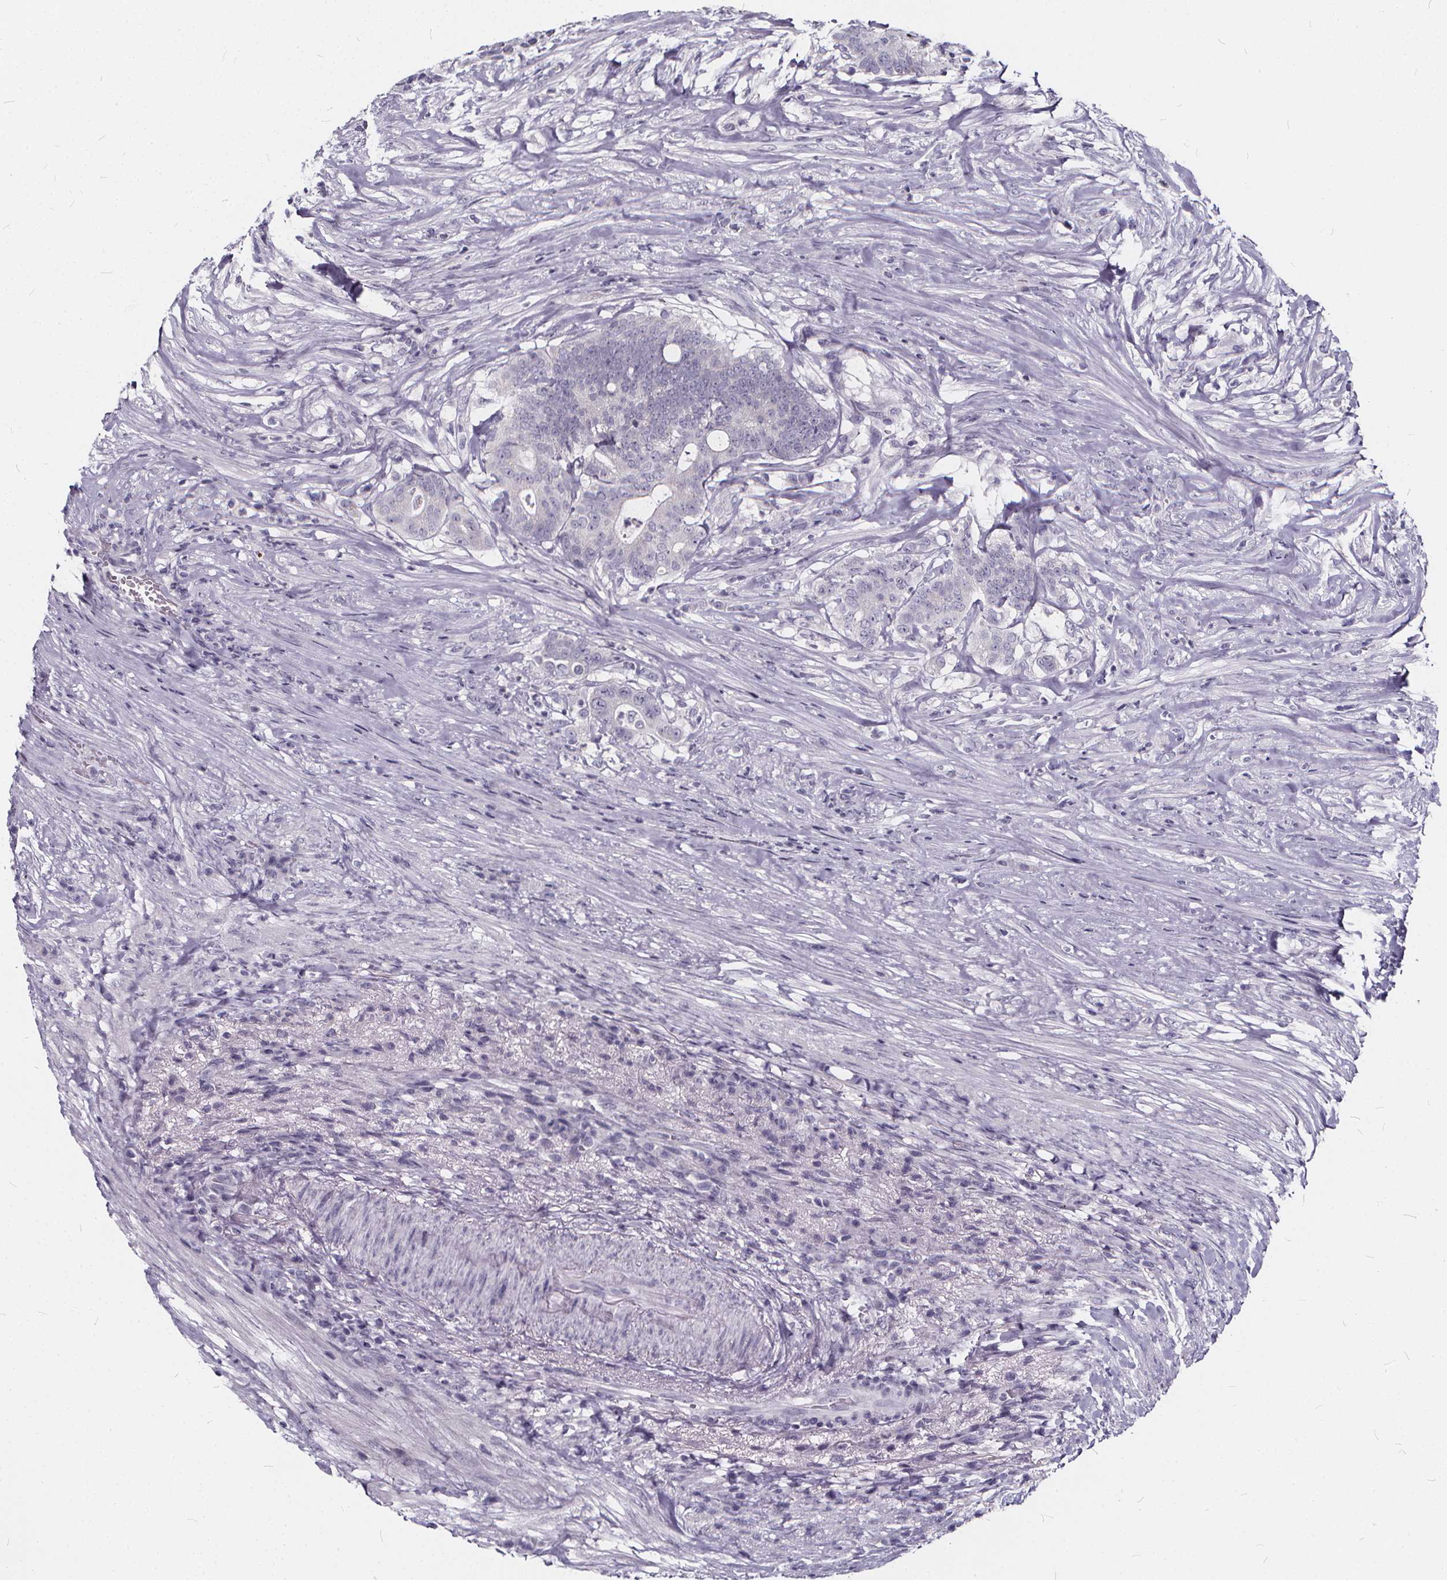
{"staining": {"intensity": "negative", "quantity": "none", "location": "none"}, "tissue": "colorectal cancer", "cell_type": "Tumor cells", "image_type": "cancer", "snomed": [{"axis": "morphology", "description": "Adenocarcinoma, NOS"}, {"axis": "topography", "description": "Colon"}], "caption": "Adenocarcinoma (colorectal) was stained to show a protein in brown. There is no significant positivity in tumor cells.", "gene": "SPEF2", "patient": {"sex": "female", "age": 43}}